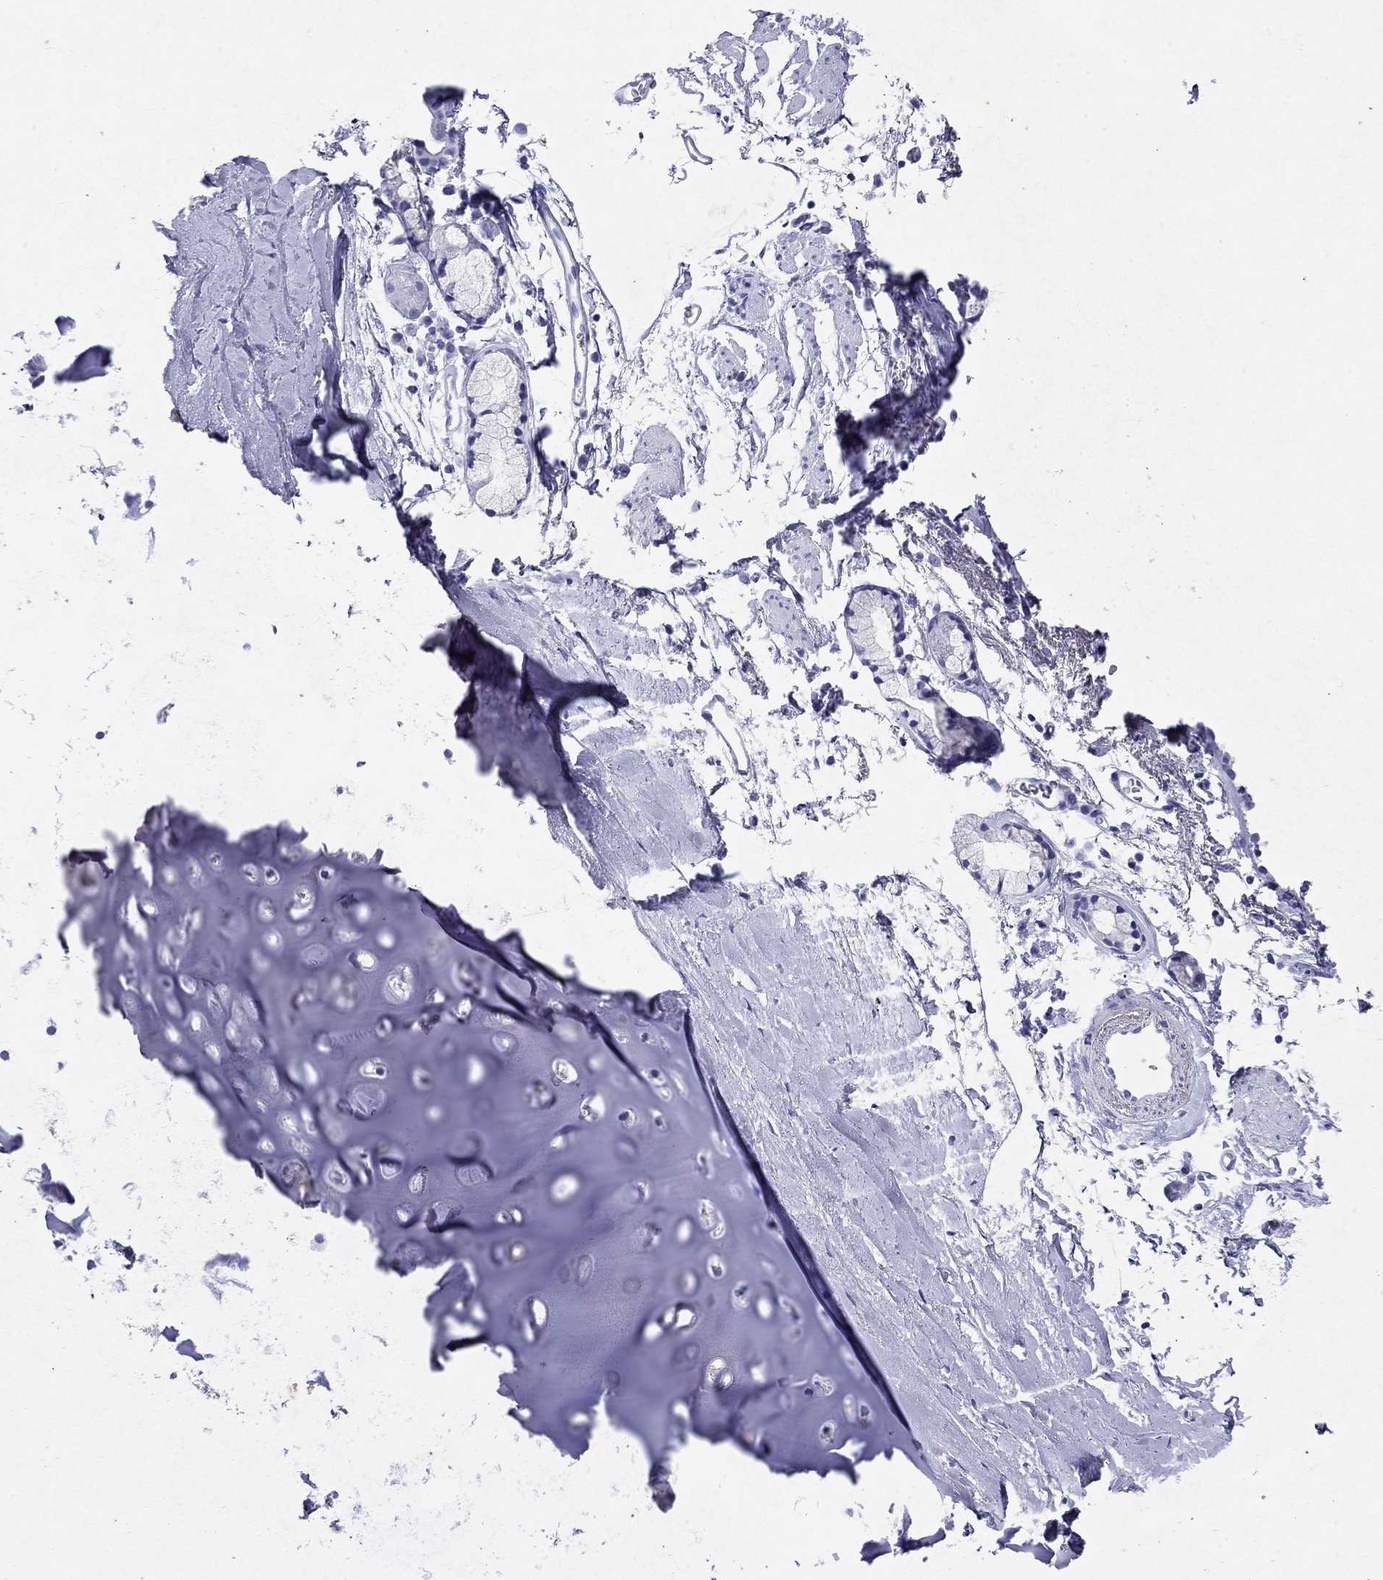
{"staining": {"intensity": "negative", "quantity": "none", "location": "none"}, "tissue": "bronchus", "cell_type": "Respiratory epithelial cells", "image_type": "normal", "snomed": [{"axis": "morphology", "description": "Normal tissue, NOS"}, {"axis": "morphology", "description": "Squamous cell carcinoma, NOS"}, {"axis": "topography", "description": "Cartilage tissue"}, {"axis": "topography", "description": "Bronchus"}], "caption": "Human bronchus stained for a protein using immunohistochemistry (IHC) exhibits no positivity in respiratory epithelial cells.", "gene": "ARMC12", "patient": {"sex": "male", "age": 72}}